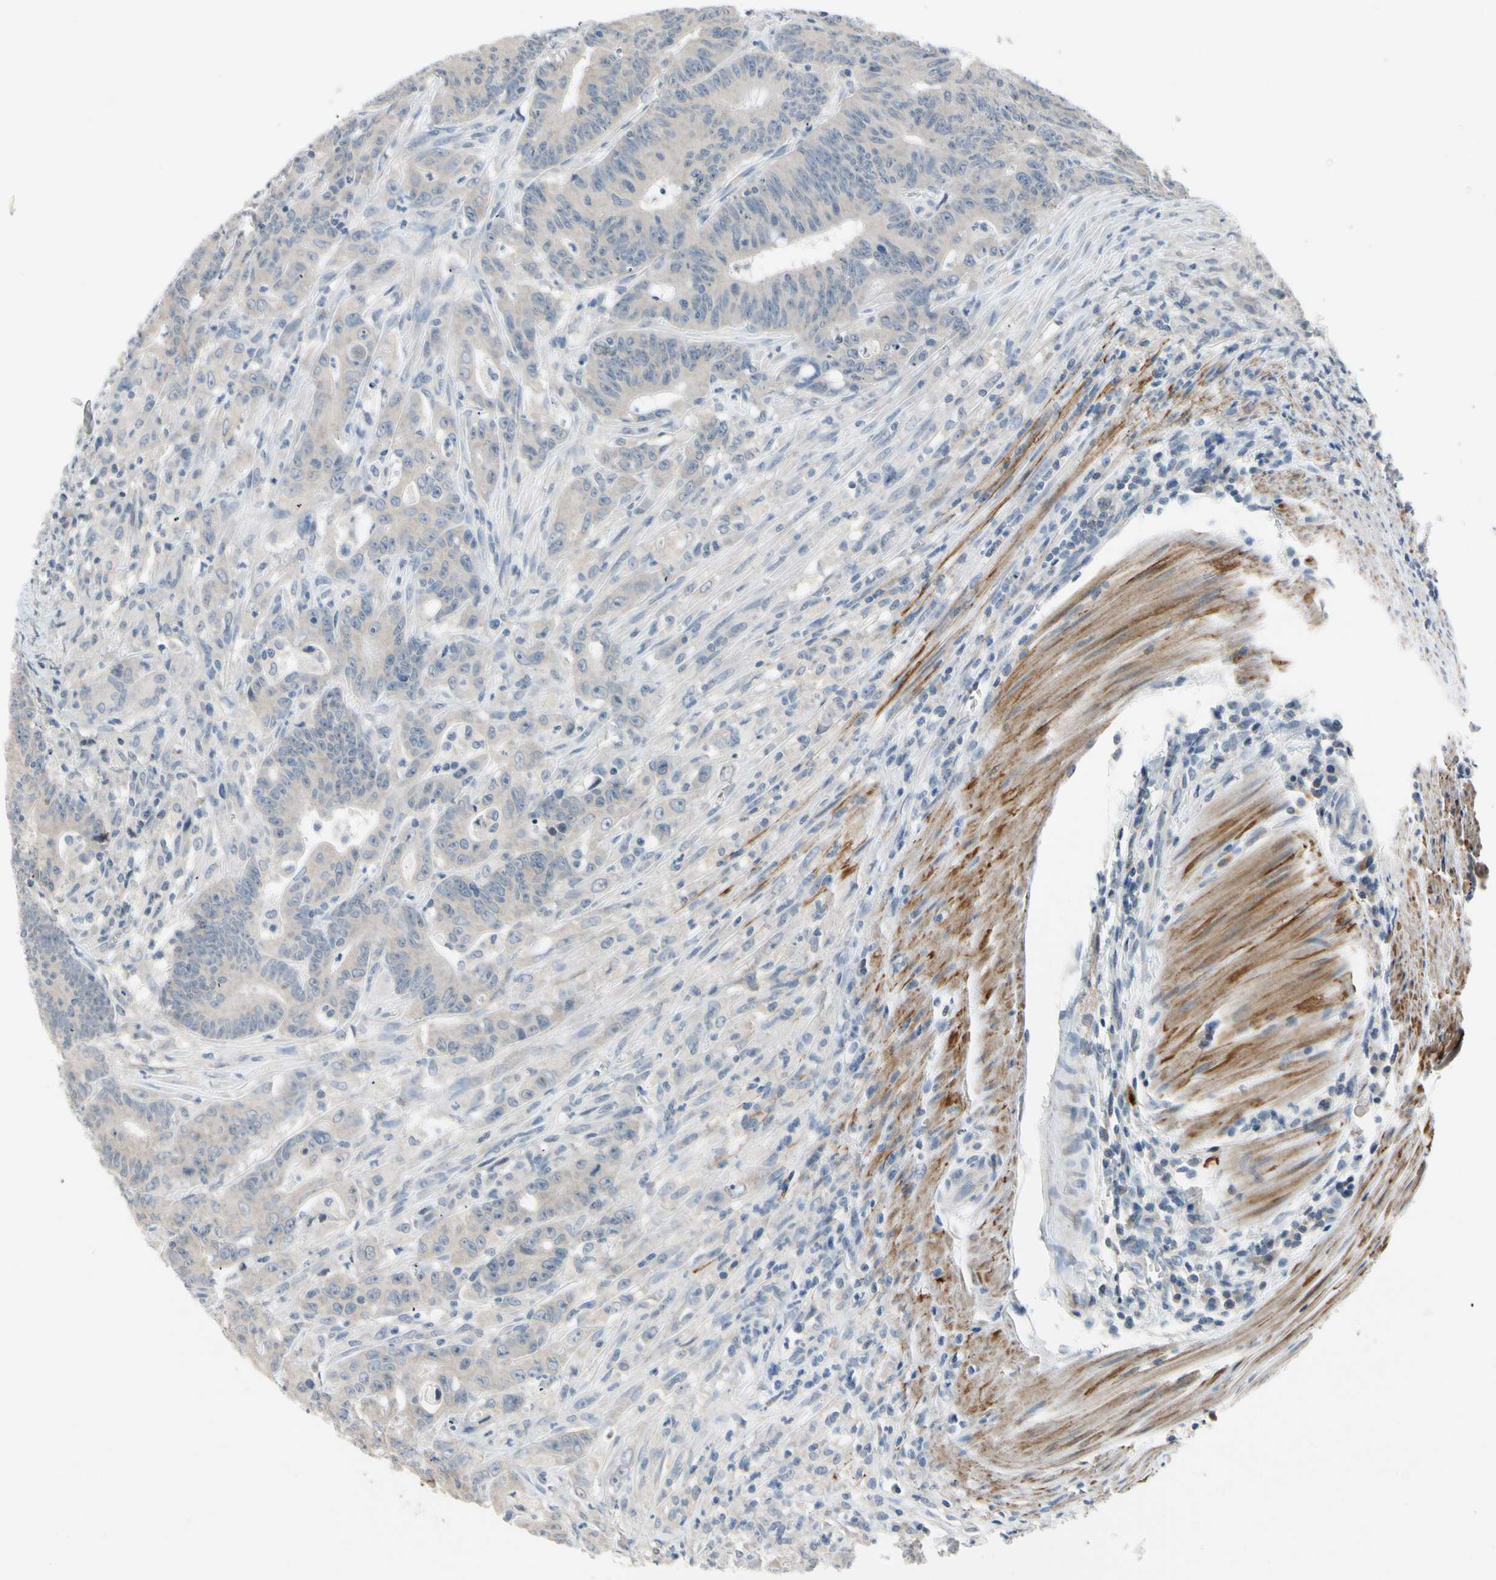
{"staining": {"intensity": "negative", "quantity": "none", "location": "none"}, "tissue": "colorectal cancer", "cell_type": "Tumor cells", "image_type": "cancer", "snomed": [{"axis": "morphology", "description": "Adenocarcinoma, NOS"}, {"axis": "topography", "description": "Colon"}], "caption": "Immunohistochemistry (IHC) of human colorectal adenocarcinoma exhibits no staining in tumor cells.", "gene": "SLC27A6", "patient": {"sex": "male", "age": 45}}